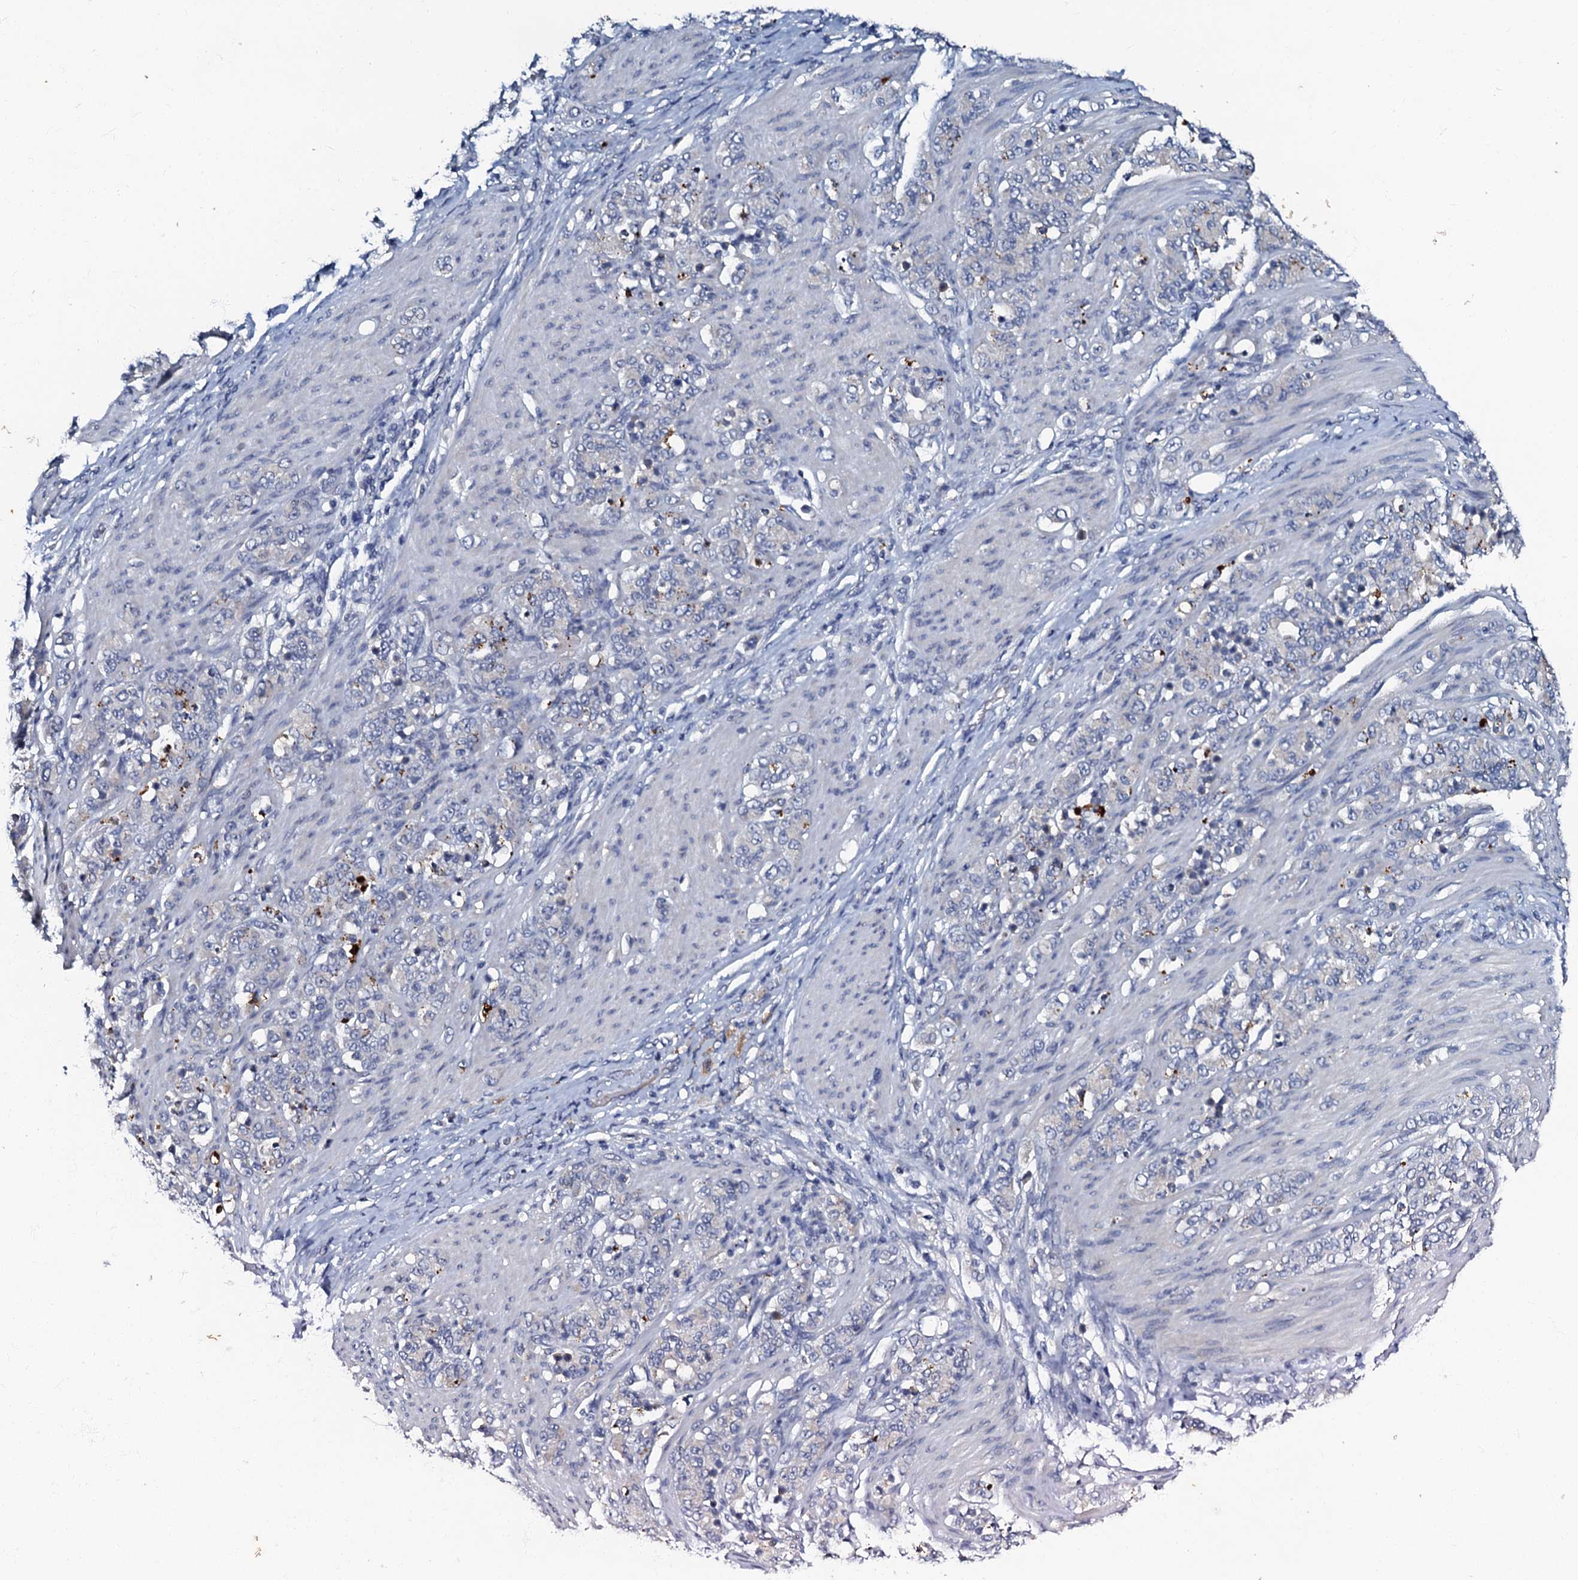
{"staining": {"intensity": "negative", "quantity": "none", "location": "none"}, "tissue": "stomach cancer", "cell_type": "Tumor cells", "image_type": "cancer", "snomed": [{"axis": "morphology", "description": "Adenocarcinoma, NOS"}, {"axis": "topography", "description": "Stomach"}], "caption": "This is an immunohistochemistry (IHC) image of human adenocarcinoma (stomach). There is no staining in tumor cells.", "gene": "OLAH", "patient": {"sex": "female", "age": 79}}